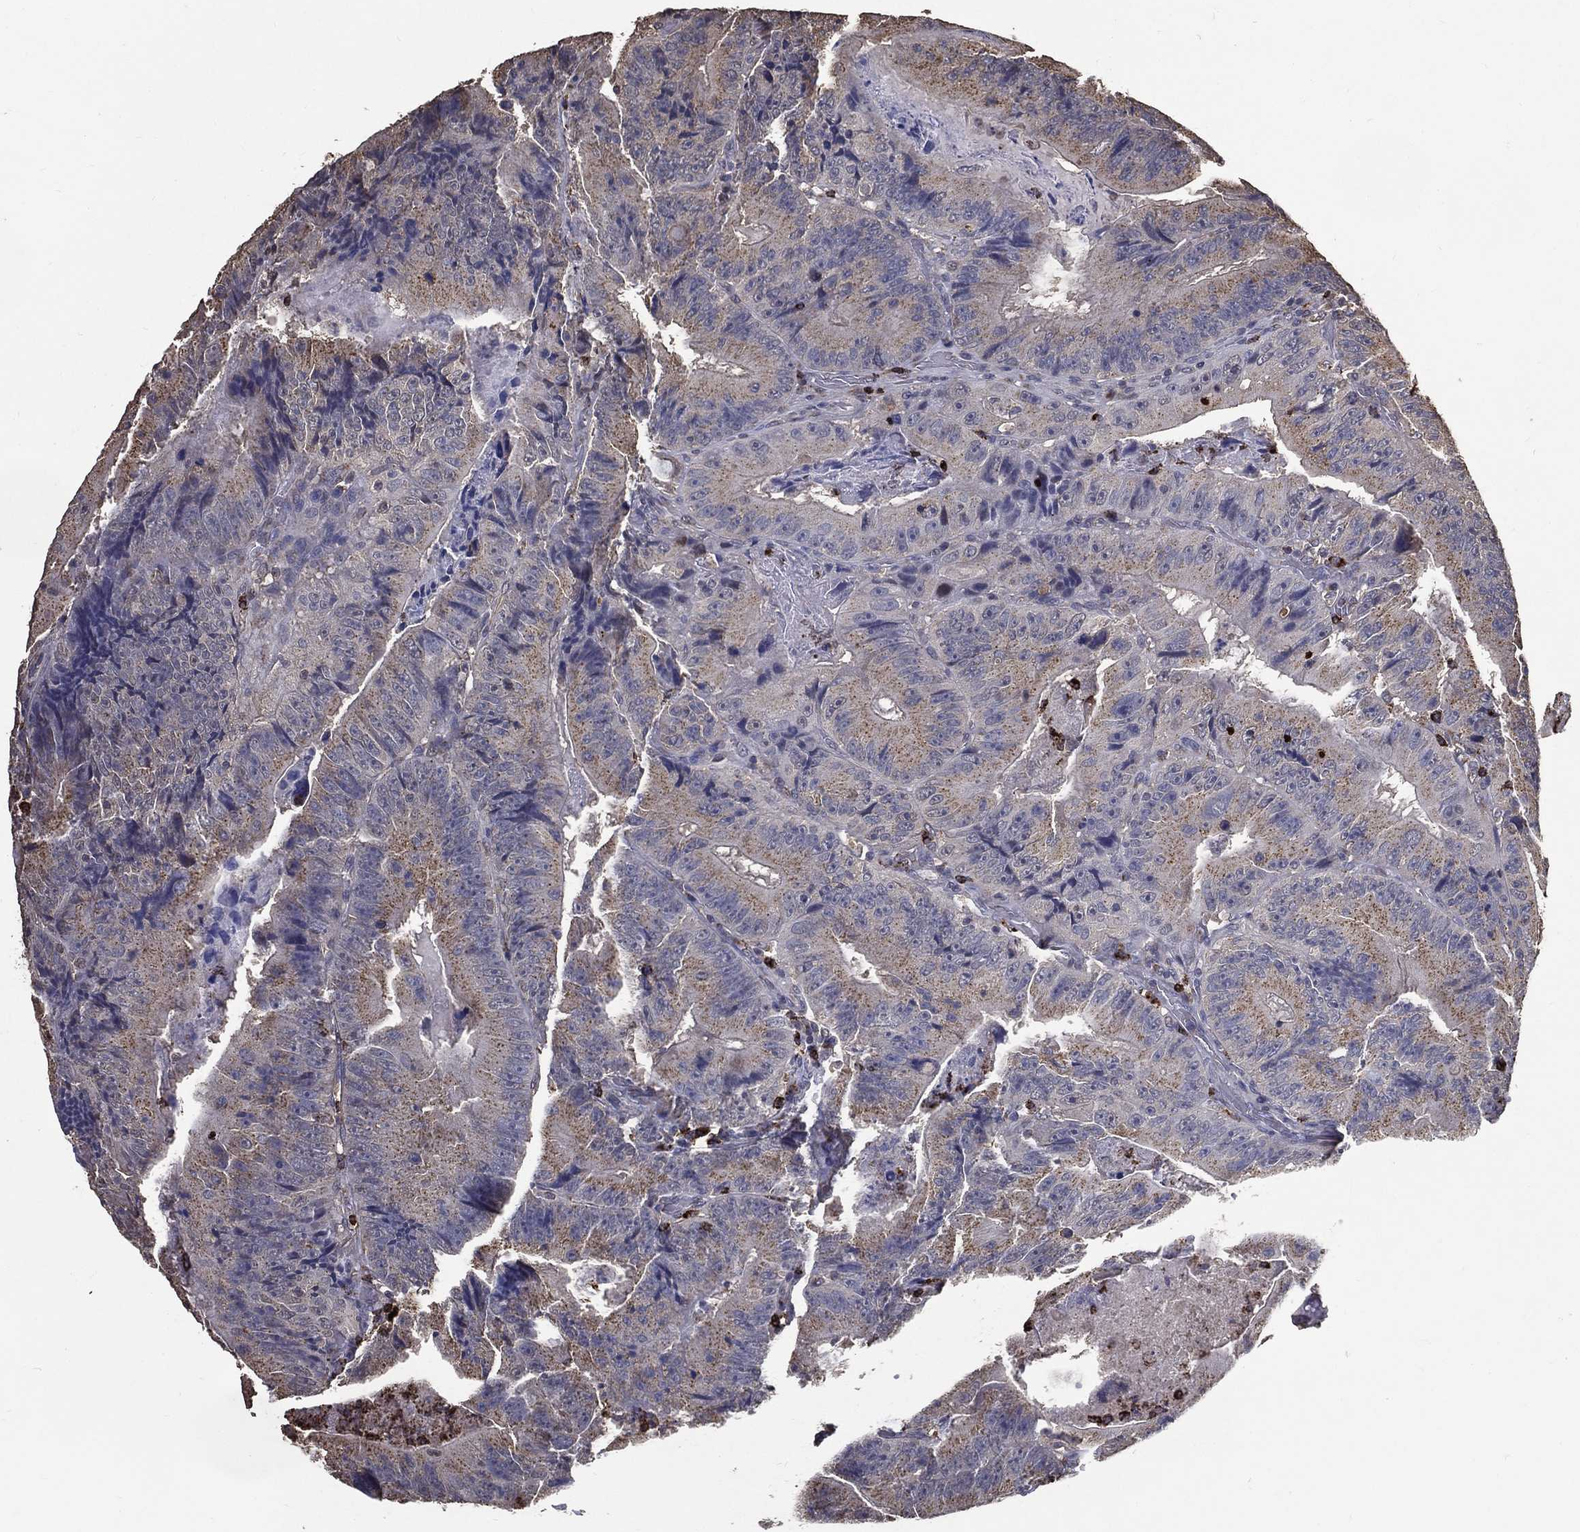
{"staining": {"intensity": "weak", "quantity": "25%-75%", "location": "cytoplasmic/membranous"}, "tissue": "colorectal cancer", "cell_type": "Tumor cells", "image_type": "cancer", "snomed": [{"axis": "morphology", "description": "Adenocarcinoma, NOS"}, {"axis": "topography", "description": "Colon"}], "caption": "Immunohistochemical staining of adenocarcinoma (colorectal) reveals low levels of weak cytoplasmic/membranous protein staining in about 25%-75% of tumor cells. Ihc stains the protein of interest in brown and the nuclei are stained blue.", "gene": "GPR183", "patient": {"sex": "female", "age": 86}}